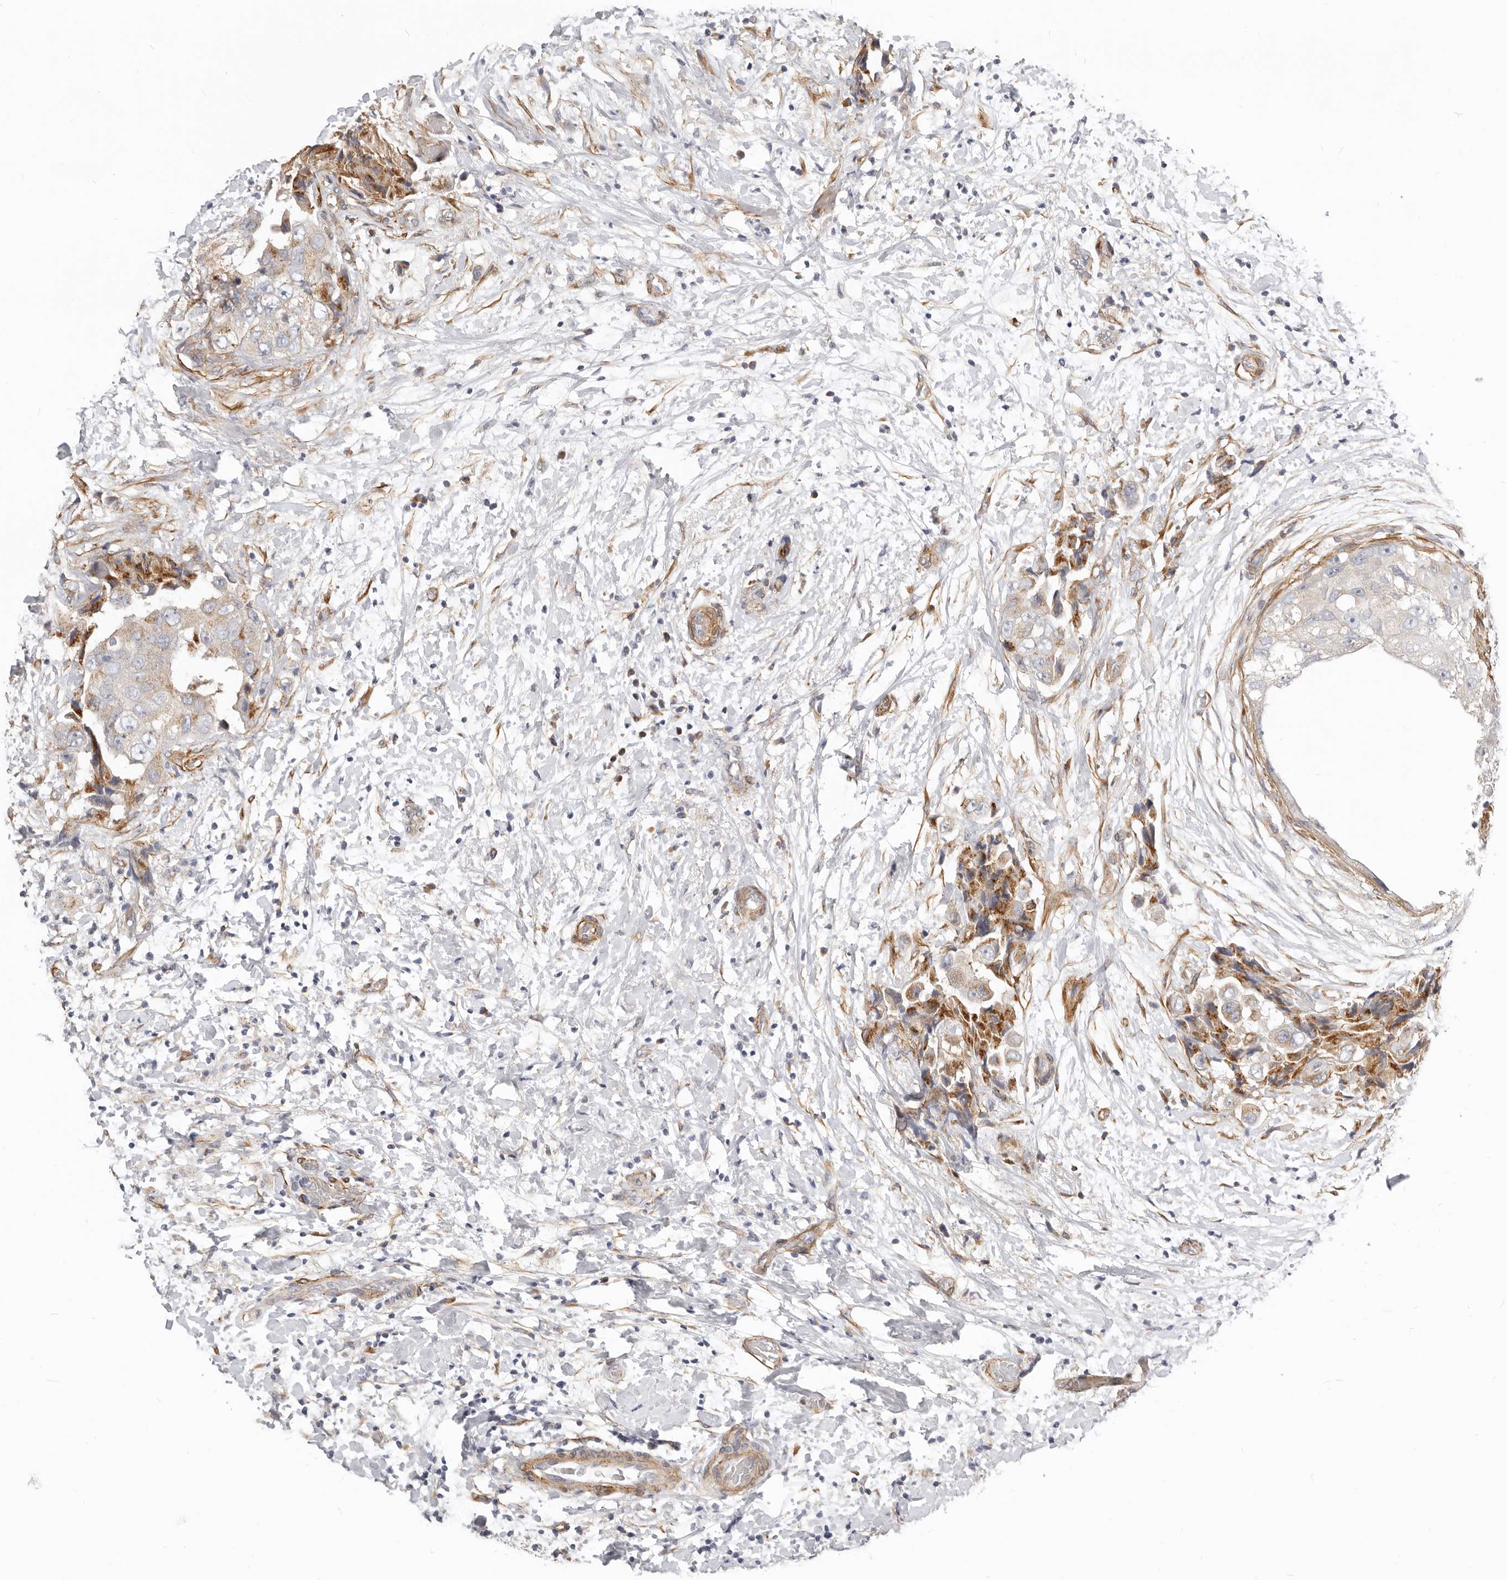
{"staining": {"intensity": "moderate", "quantity": ">75%", "location": "cytoplasmic/membranous"}, "tissue": "breast cancer", "cell_type": "Tumor cells", "image_type": "cancer", "snomed": [{"axis": "morphology", "description": "Normal tissue, NOS"}, {"axis": "morphology", "description": "Duct carcinoma"}, {"axis": "topography", "description": "Breast"}], "caption": "The micrograph reveals immunohistochemical staining of breast intraductal carcinoma. There is moderate cytoplasmic/membranous staining is present in about >75% of tumor cells.", "gene": "RABAC1", "patient": {"sex": "female", "age": 62}}